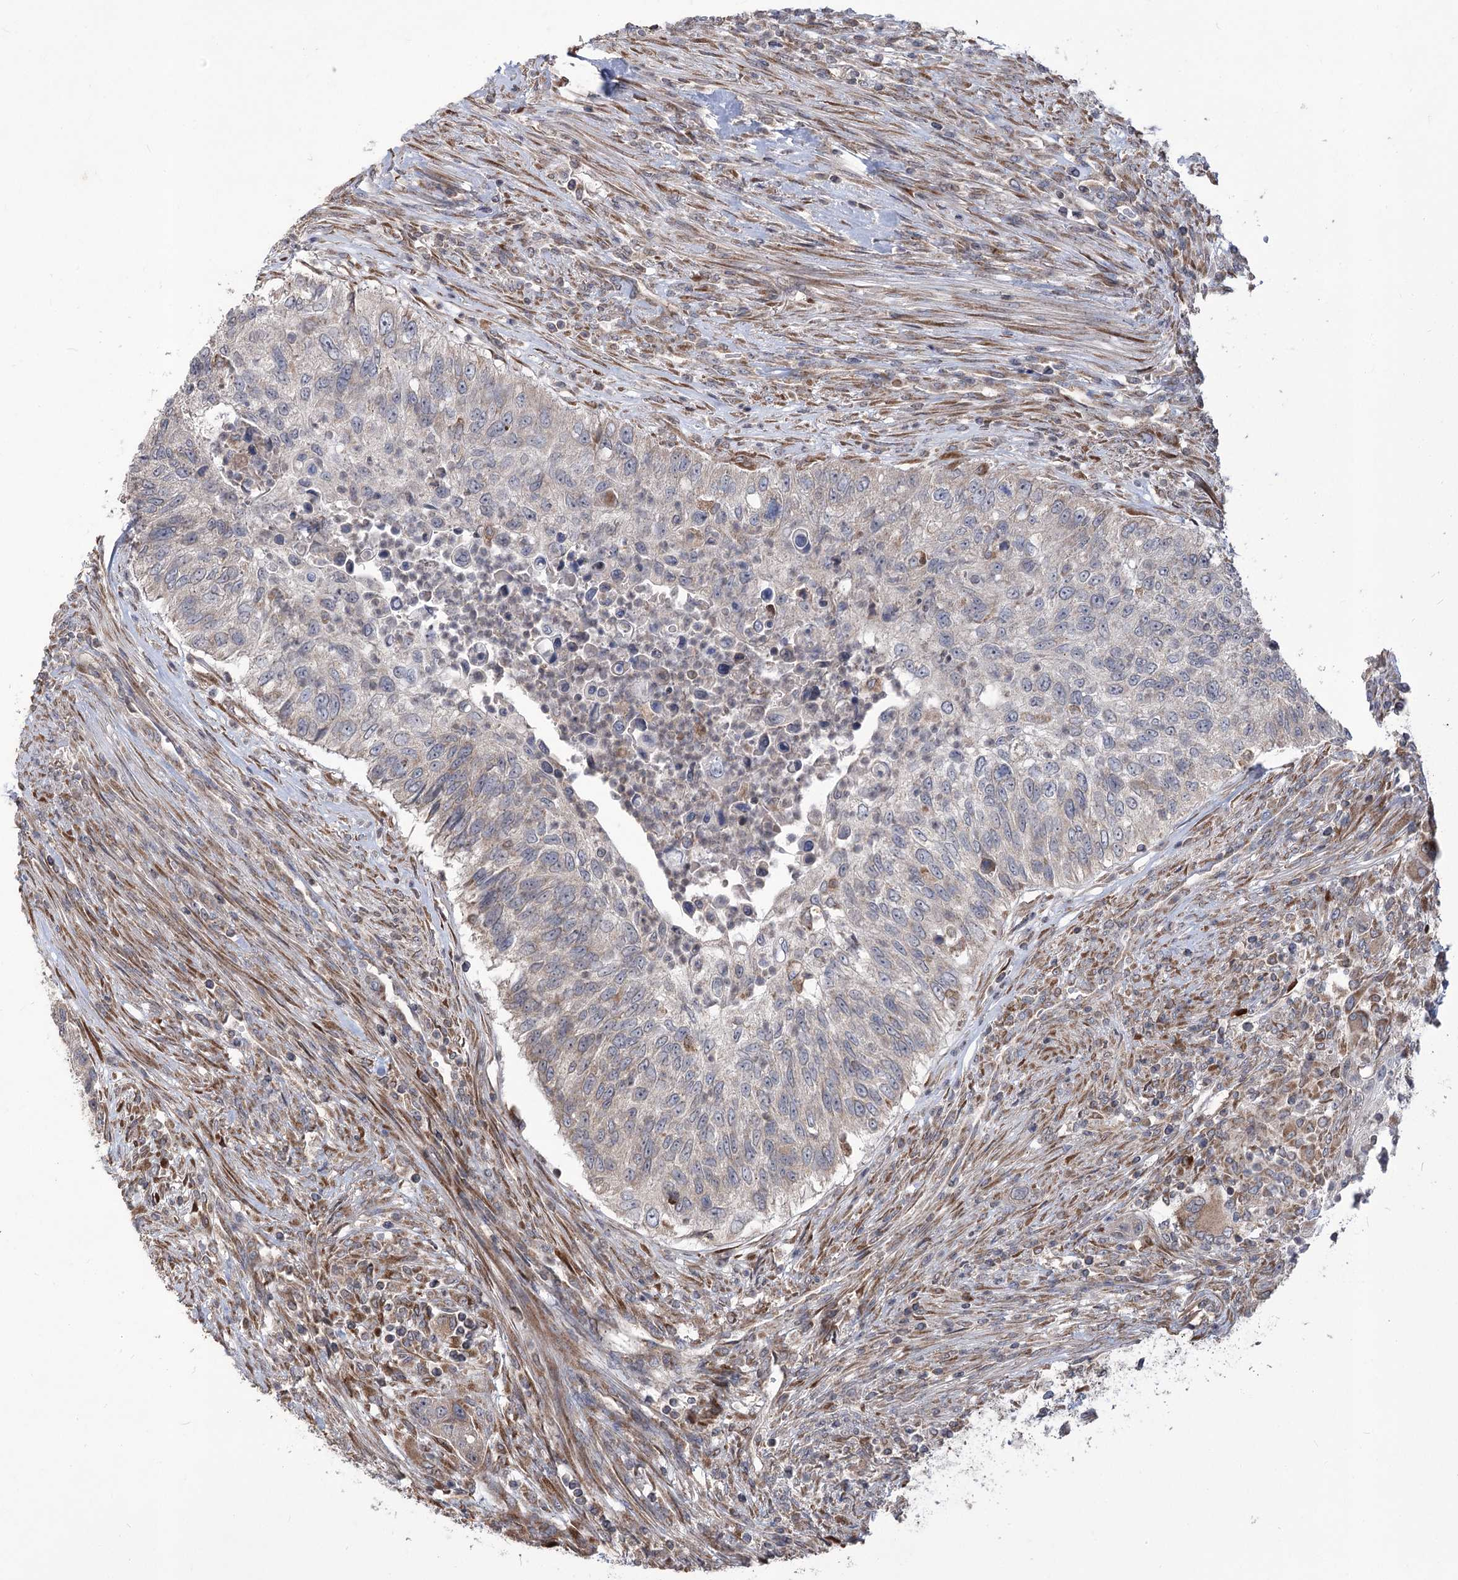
{"staining": {"intensity": "negative", "quantity": "none", "location": "none"}, "tissue": "urothelial cancer", "cell_type": "Tumor cells", "image_type": "cancer", "snomed": [{"axis": "morphology", "description": "Urothelial carcinoma, High grade"}, {"axis": "topography", "description": "Urinary bladder"}], "caption": "The histopathology image exhibits no staining of tumor cells in urothelial cancer.", "gene": "STT3B", "patient": {"sex": "female", "age": 60}}